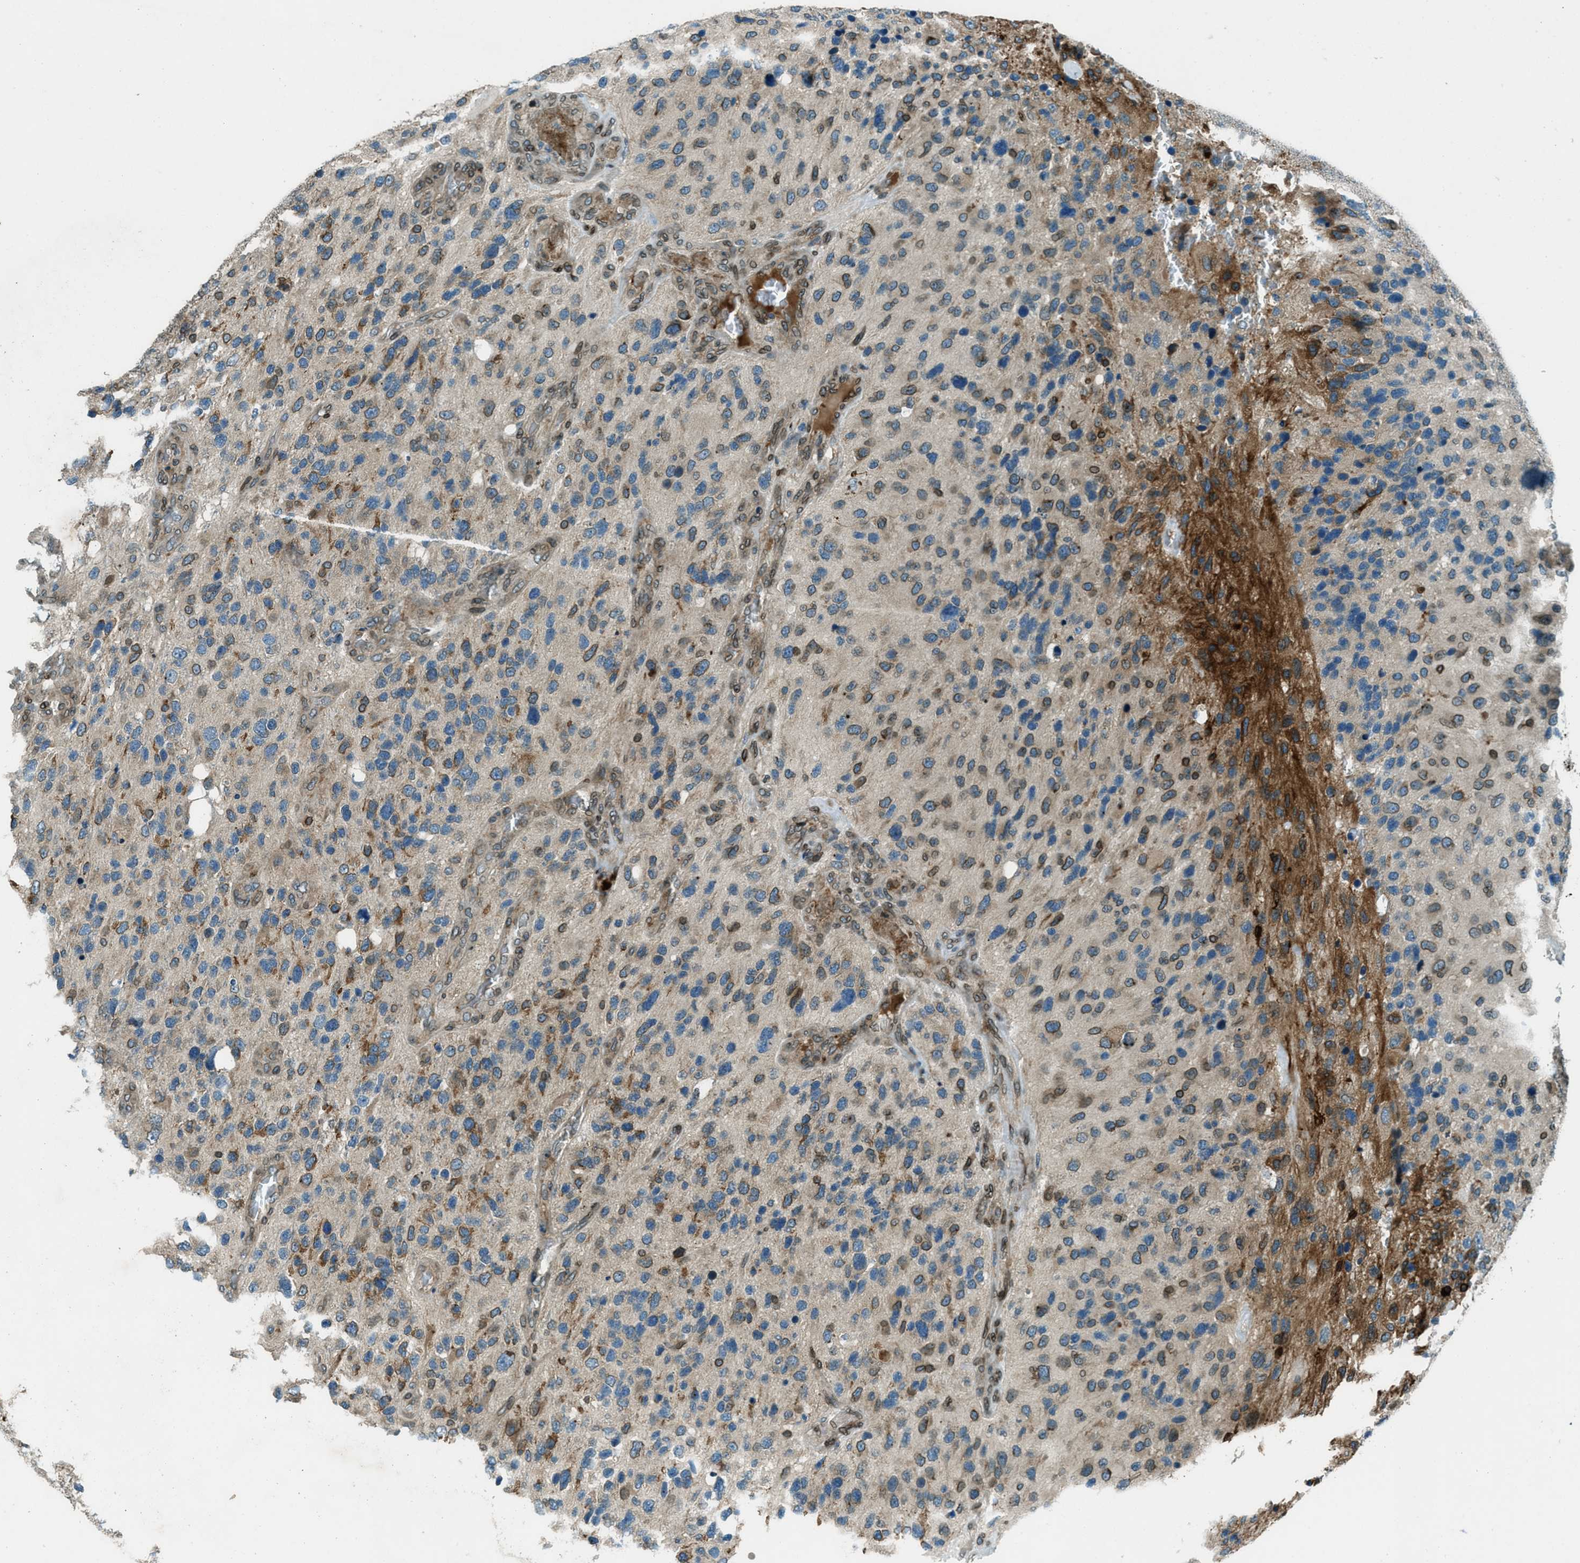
{"staining": {"intensity": "moderate", "quantity": "25%-75%", "location": "cytoplasmic/membranous,nuclear"}, "tissue": "glioma", "cell_type": "Tumor cells", "image_type": "cancer", "snomed": [{"axis": "morphology", "description": "Glioma, malignant, High grade"}, {"axis": "topography", "description": "Brain"}], "caption": "This is a photomicrograph of immunohistochemistry staining of malignant glioma (high-grade), which shows moderate expression in the cytoplasmic/membranous and nuclear of tumor cells.", "gene": "LEMD2", "patient": {"sex": "female", "age": 58}}